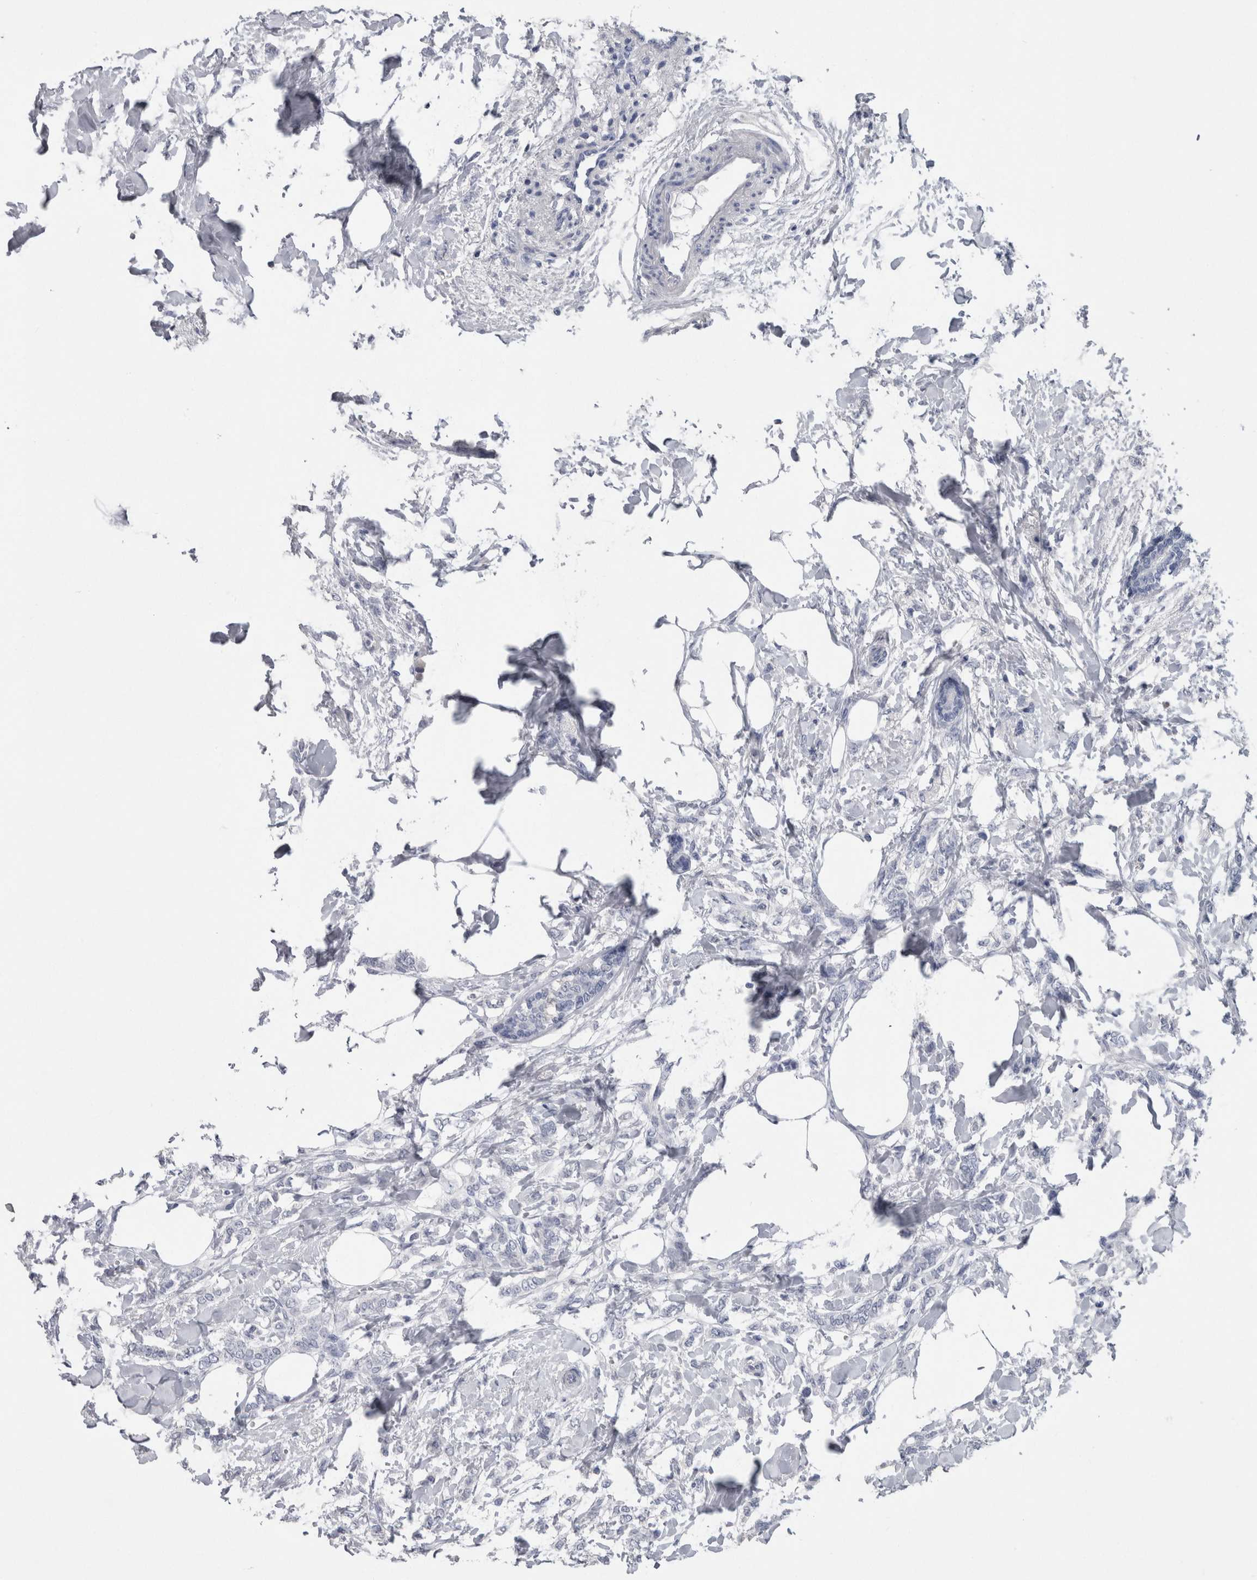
{"staining": {"intensity": "negative", "quantity": "none", "location": "none"}, "tissue": "breast cancer", "cell_type": "Tumor cells", "image_type": "cancer", "snomed": [{"axis": "morphology", "description": "Lobular carcinoma, in situ"}, {"axis": "morphology", "description": "Lobular carcinoma"}, {"axis": "topography", "description": "Breast"}], "caption": "High magnification brightfield microscopy of breast cancer (lobular carcinoma) stained with DAB (brown) and counterstained with hematoxylin (blue): tumor cells show no significant positivity. Brightfield microscopy of immunohistochemistry (IHC) stained with DAB (brown) and hematoxylin (blue), captured at high magnification.", "gene": "CA8", "patient": {"sex": "female", "age": 41}}